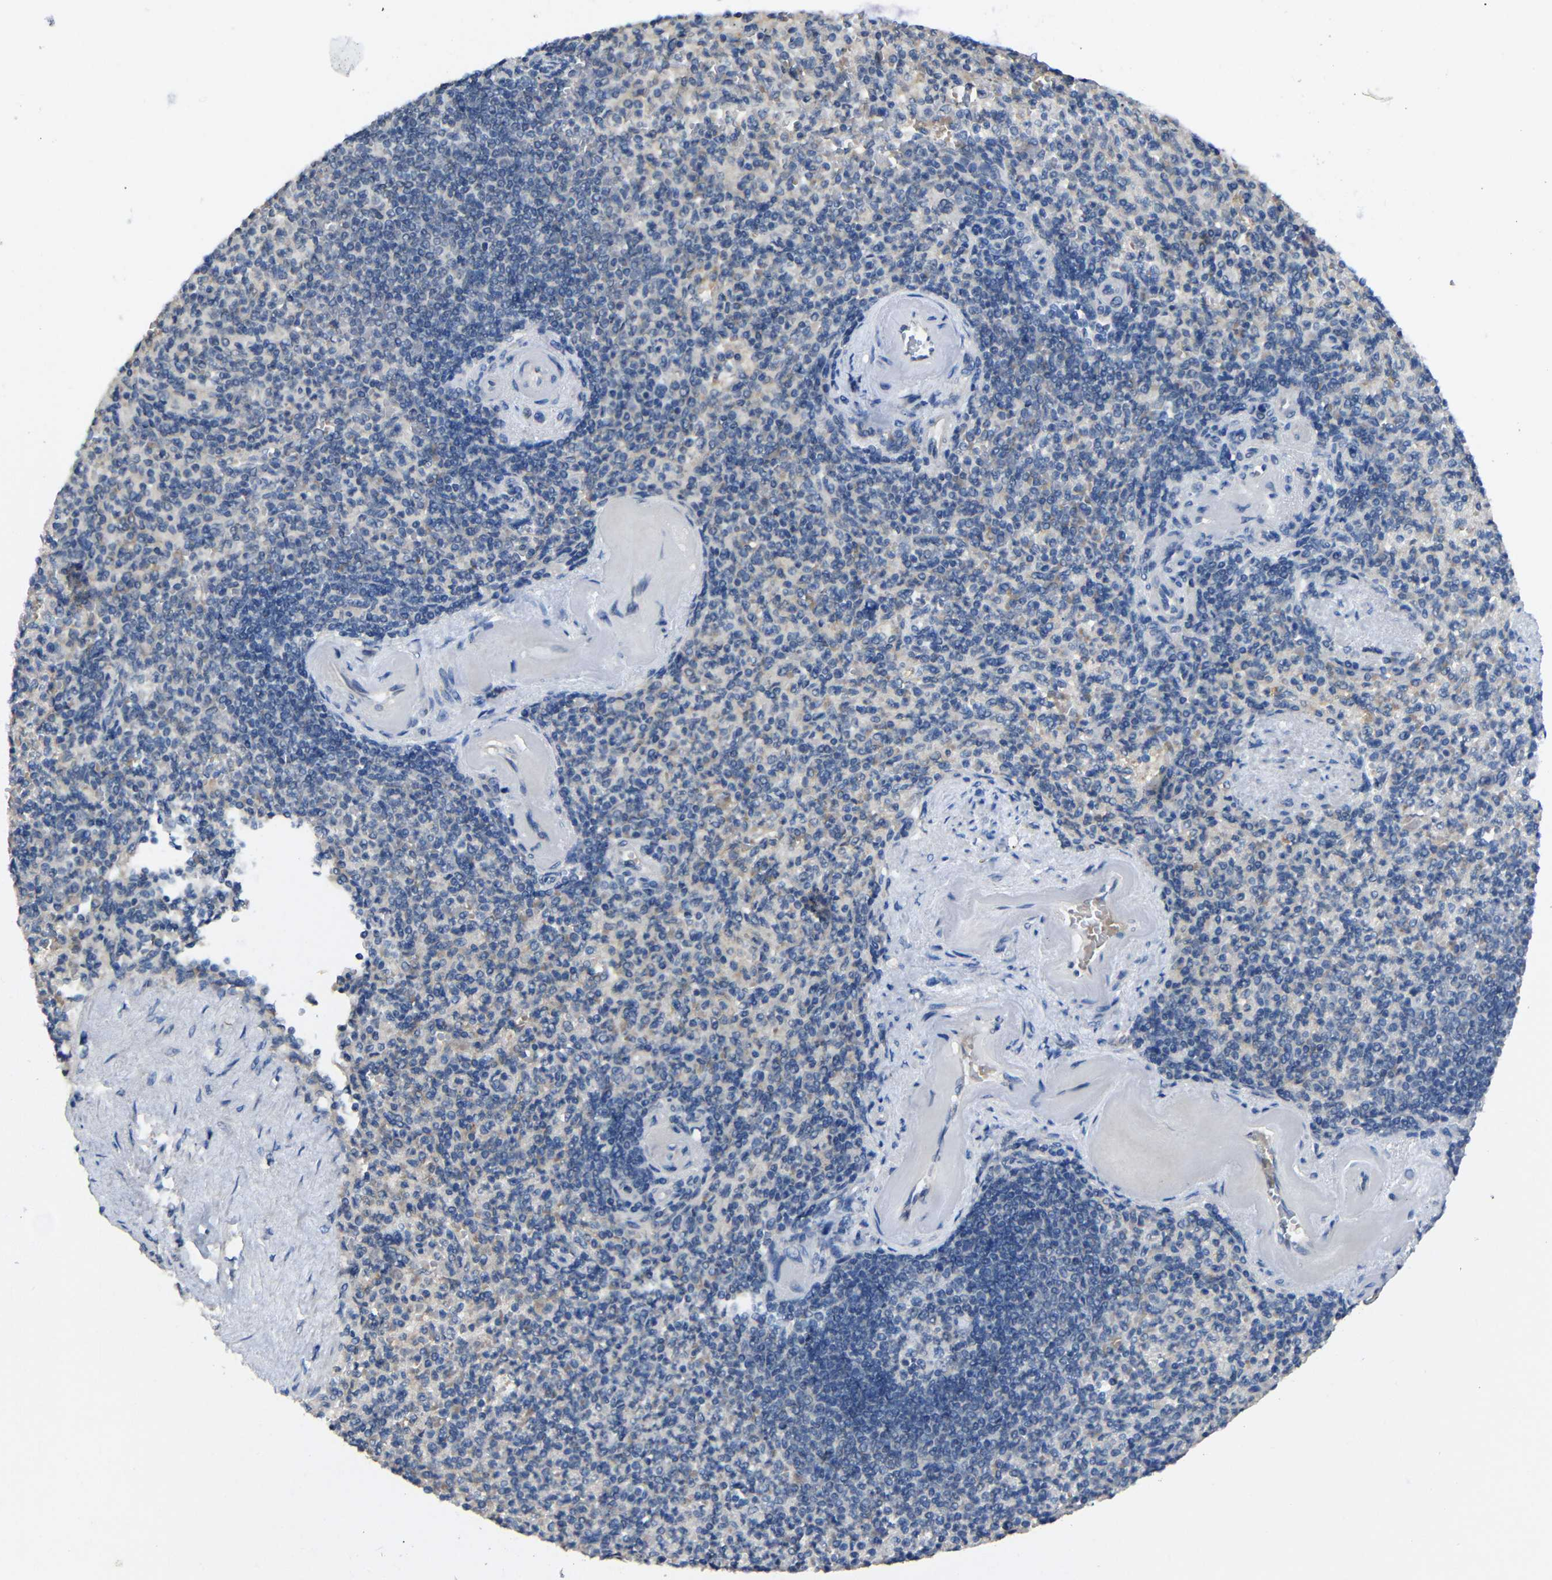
{"staining": {"intensity": "negative", "quantity": "none", "location": "none"}, "tissue": "spleen", "cell_type": "Cells in red pulp", "image_type": "normal", "snomed": [{"axis": "morphology", "description": "Normal tissue, NOS"}, {"axis": "topography", "description": "Spleen"}], "caption": "This is a image of immunohistochemistry (IHC) staining of unremarkable spleen, which shows no staining in cells in red pulp. (DAB (3,3'-diaminobenzidine) IHC with hematoxylin counter stain).", "gene": "HNF1A", "patient": {"sex": "female", "age": 74}}